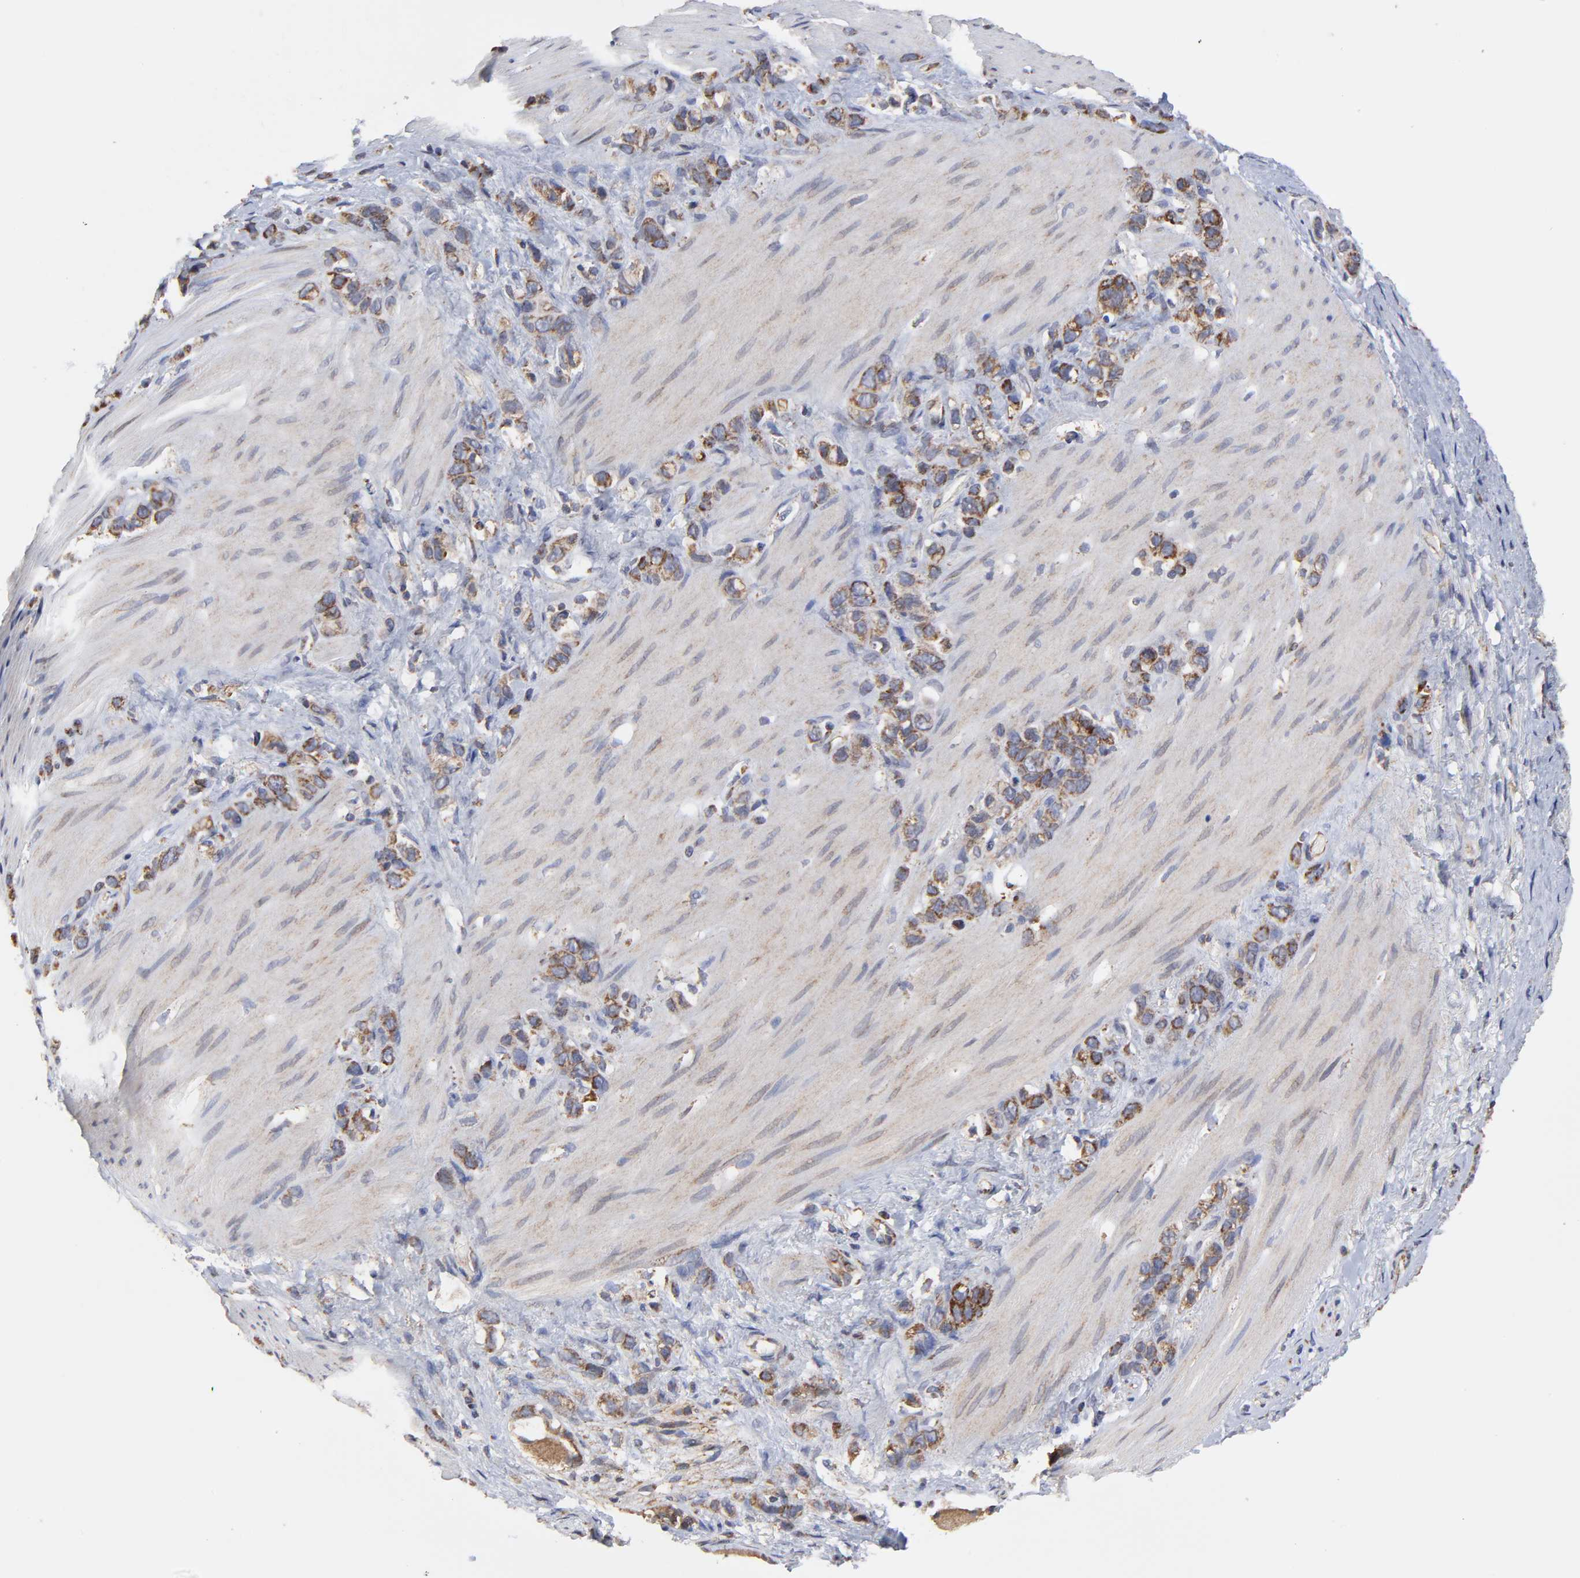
{"staining": {"intensity": "weak", "quantity": "25%-75%", "location": "cytoplasmic/membranous"}, "tissue": "stomach cancer", "cell_type": "Tumor cells", "image_type": "cancer", "snomed": [{"axis": "morphology", "description": "Normal tissue, NOS"}, {"axis": "morphology", "description": "Adenocarcinoma, NOS"}, {"axis": "morphology", "description": "Adenocarcinoma, High grade"}, {"axis": "topography", "description": "Stomach, upper"}, {"axis": "topography", "description": "Stomach"}], "caption": "Immunohistochemical staining of stomach cancer (adenocarcinoma) reveals low levels of weak cytoplasmic/membranous positivity in about 25%-75% of tumor cells.", "gene": "ZNF550", "patient": {"sex": "female", "age": 65}}